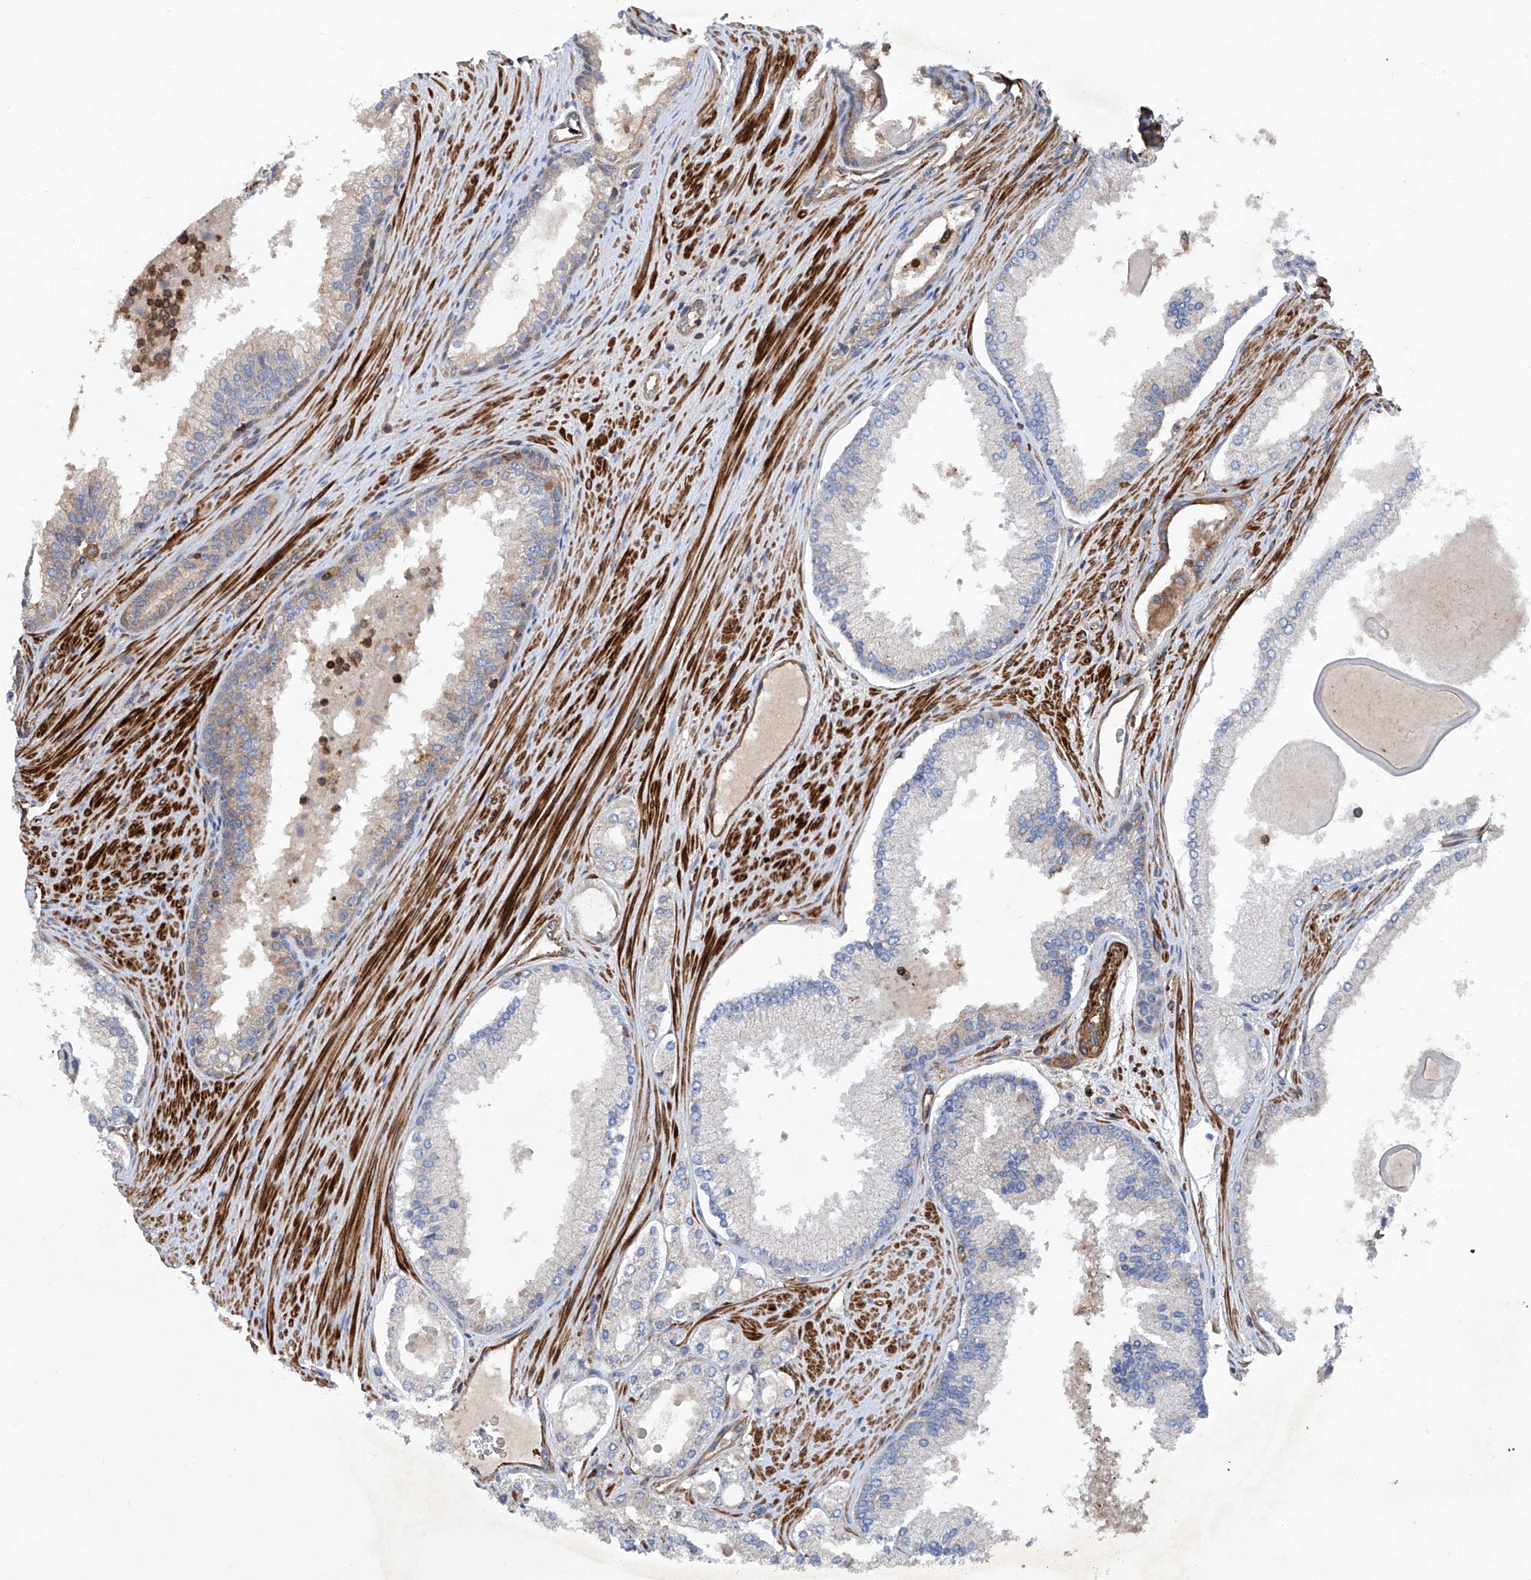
{"staining": {"intensity": "negative", "quantity": "none", "location": "none"}, "tissue": "prostate cancer", "cell_type": "Tumor cells", "image_type": "cancer", "snomed": [{"axis": "morphology", "description": "Adenocarcinoma, High grade"}, {"axis": "topography", "description": "Prostate"}], "caption": "This histopathology image is of prostate cancer stained with IHC to label a protein in brown with the nuclei are counter-stained blue. There is no expression in tumor cells. (Brightfield microscopy of DAB (3,3'-diaminobenzidine) immunohistochemistry (IHC) at high magnification).", "gene": "NT5C3A", "patient": {"sex": "male", "age": 60}}